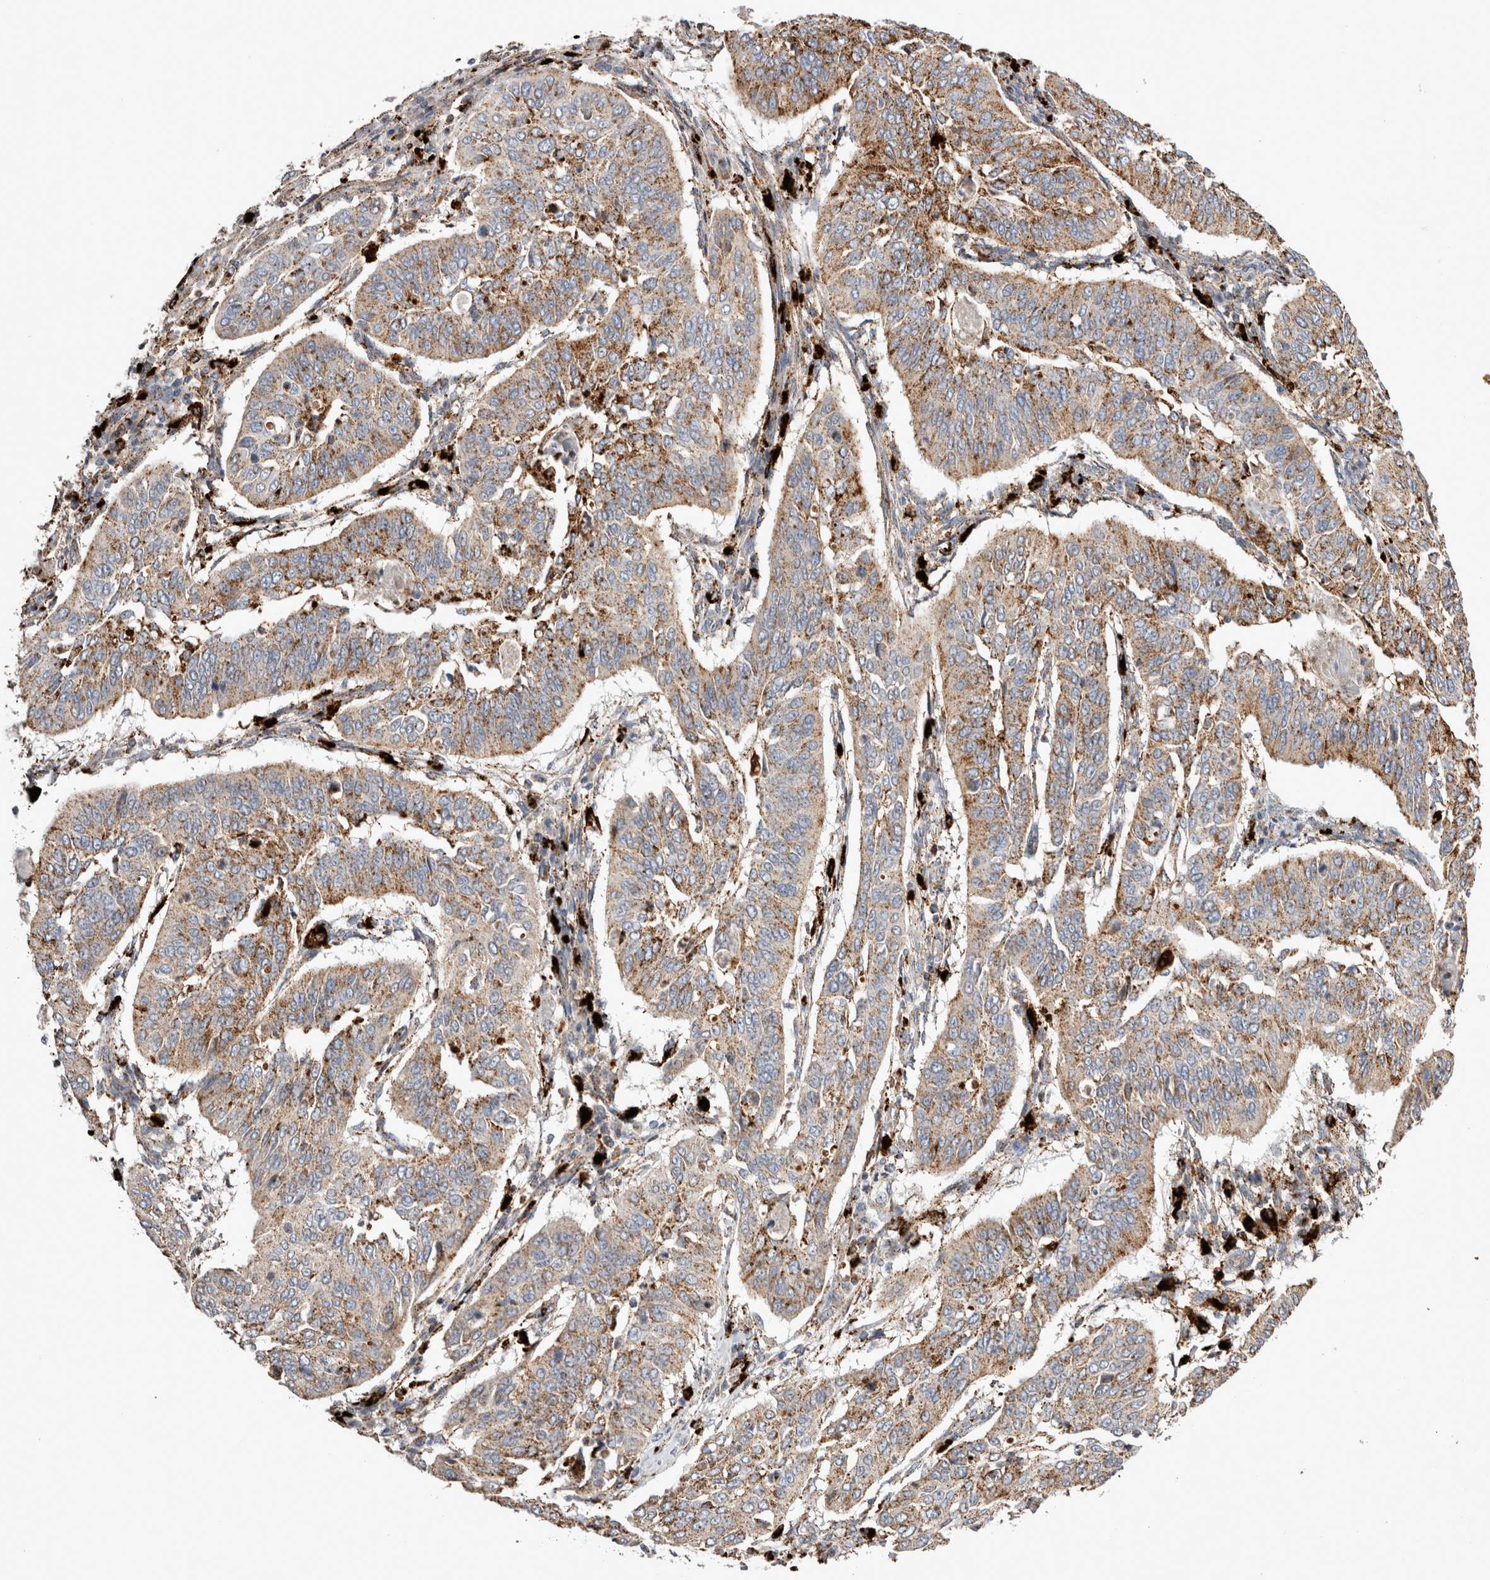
{"staining": {"intensity": "moderate", "quantity": ">75%", "location": "cytoplasmic/membranous"}, "tissue": "cervical cancer", "cell_type": "Tumor cells", "image_type": "cancer", "snomed": [{"axis": "morphology", "description": "Normal tissue, NOS"}, {"axis": "morphology", "description": "Squamous cell carcinoma, NOS"}, {"axis": "topography", "description": "Cervix"}], "caption": "Human cervical cancer stained with a protein marker exhibits moderate staining in tumor cells.", "gene": "CTSA", "patient": {"sex": "female", "age": 39}}